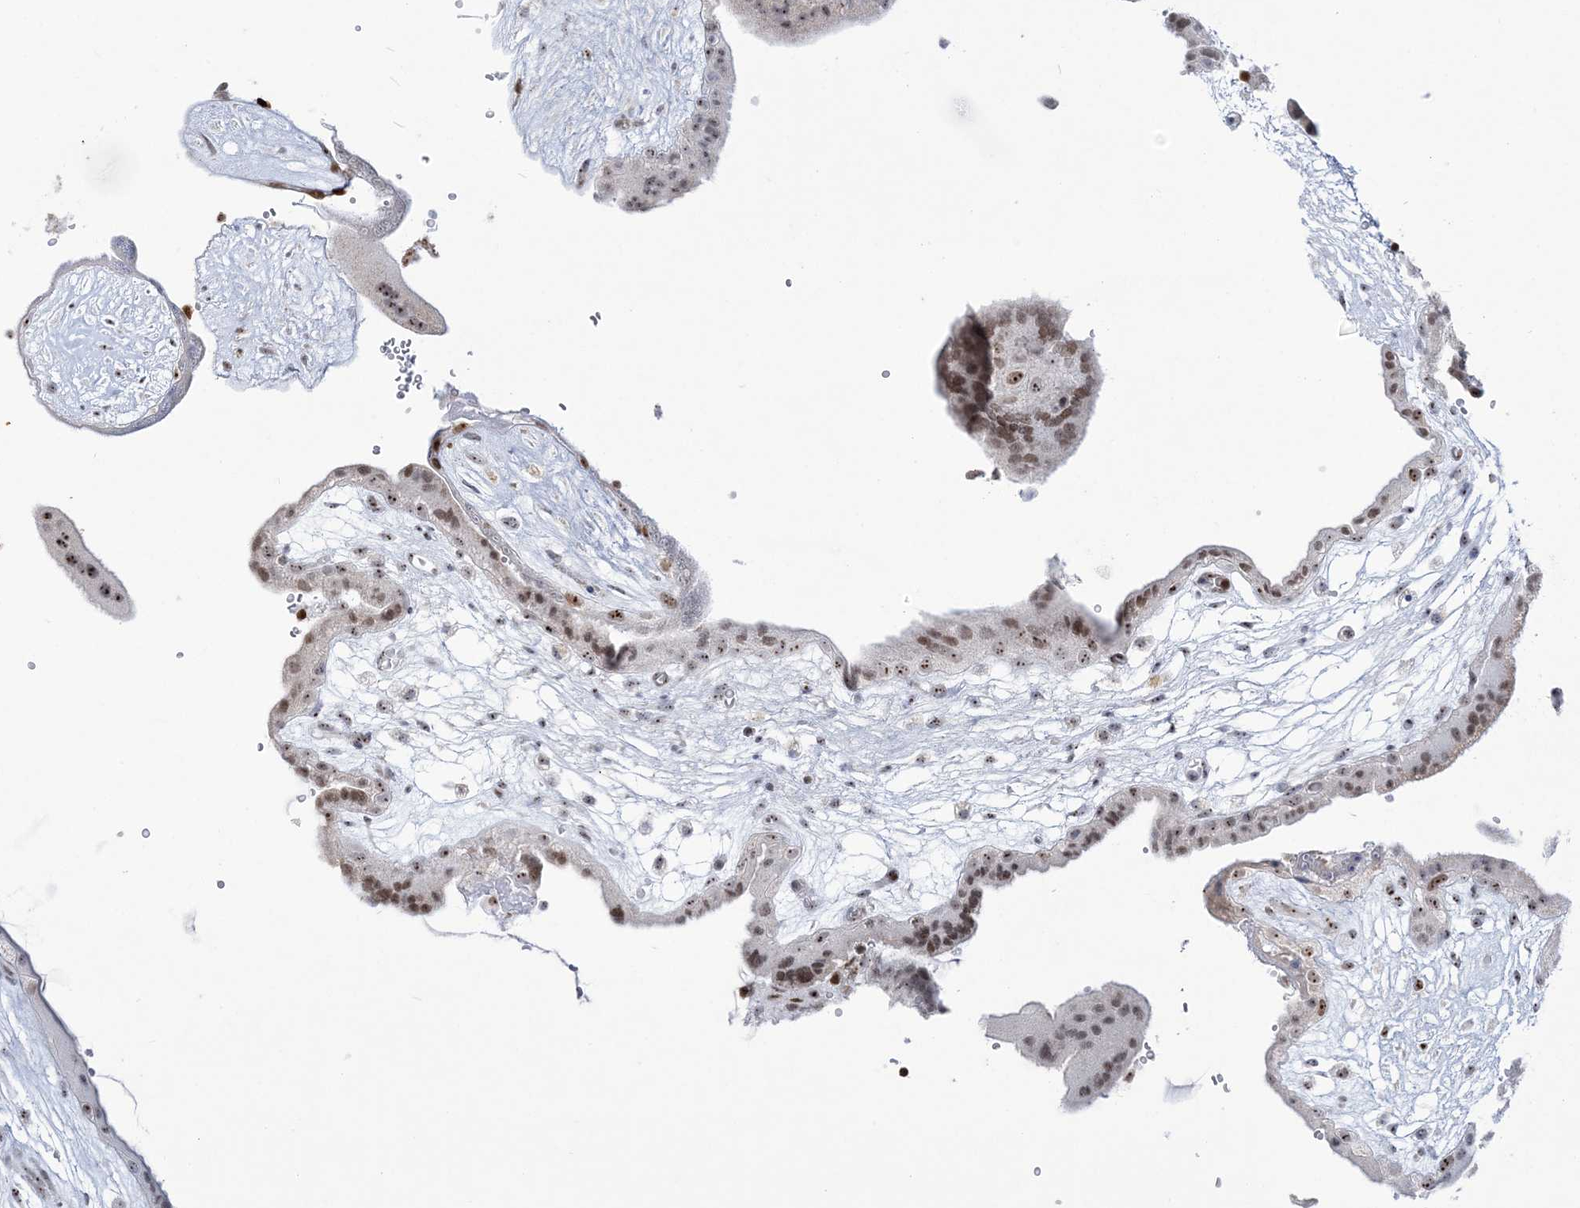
{"staining": {"intensity": "moderate", "quantity": ">75%", "location": "nuclear"}, "tissue": "placenta", "cell_type": "Decidual cells", "image_type": "normal", "snomed": [{"axis": "morphology", "description": "Normal tissue, NOS"}, {"axis": "topography", "description": "Placenta"}], "caption": "This histopathology image exhibits immunohistochemistry (IHC) staining of benign human placenta, with medium moderate nuclear staining in approximately >75% of decidual cells.", "gene": "DDX21", "patient": {"sex": "female", "age": 18}}